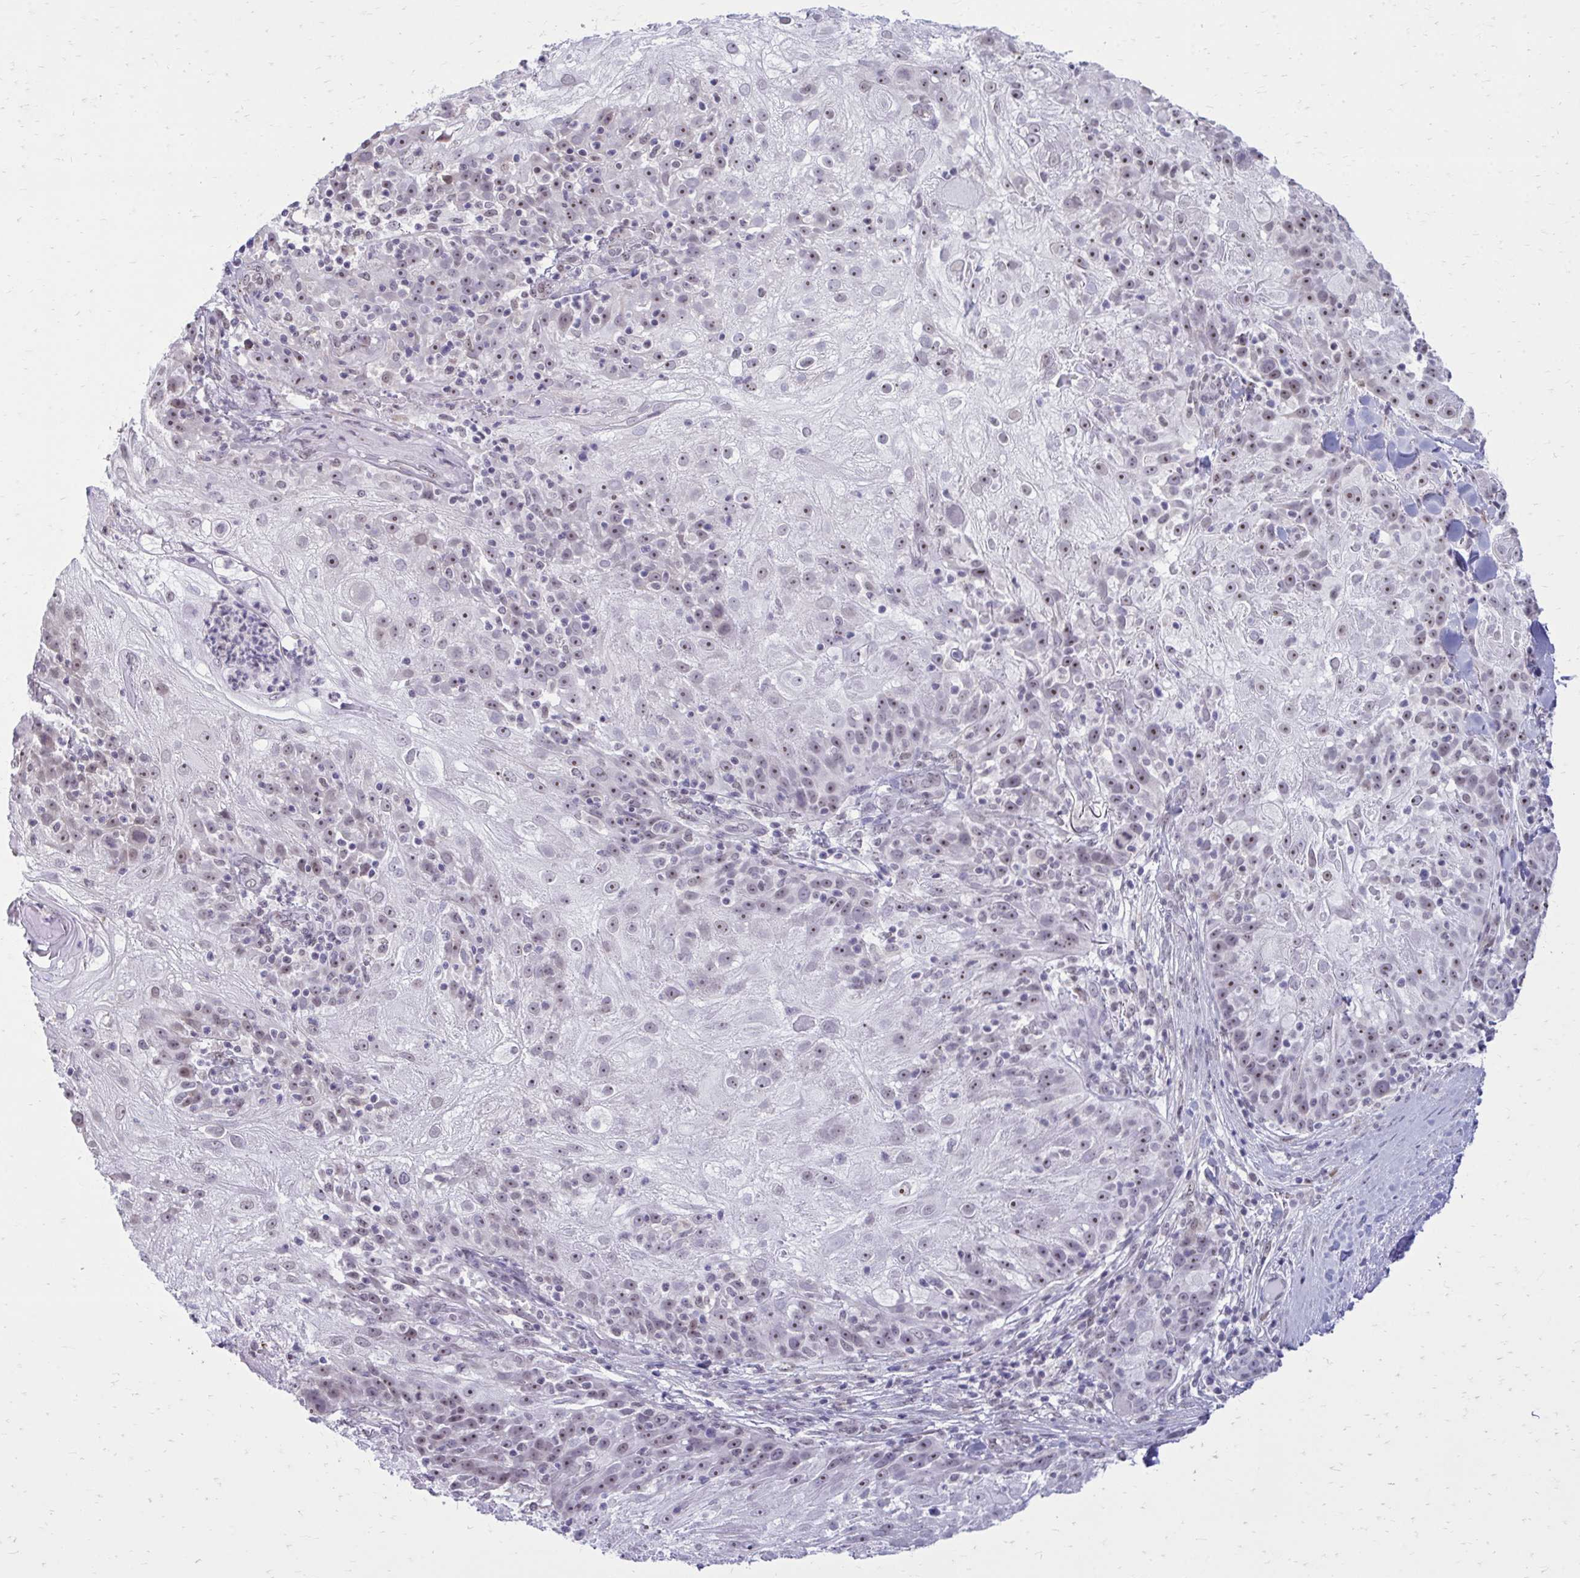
{"staining": {"intensity": "weak", "quantity": "<25%", "location": "nuclear"}, "tissue": "skin cancer", "cell_type": "Tumor cells", "image_type": "cancer", "snomed": [{"axis": "morphology", "description": "Normal tissue, NOS"}, {"axis": "morphology", "description": "Squamous cell carcinoma, NOS"}, {"axis": "topography", "description": "Skin"}], "caption": "An immunohistochemistry photomicrograph of skin squamous cell carcinoma is shown. There is no staining in tumor cells of skin squamous cell carcinoma.", "gene": "PROSER1", "patient": {"sex": "female", "age": 83}}